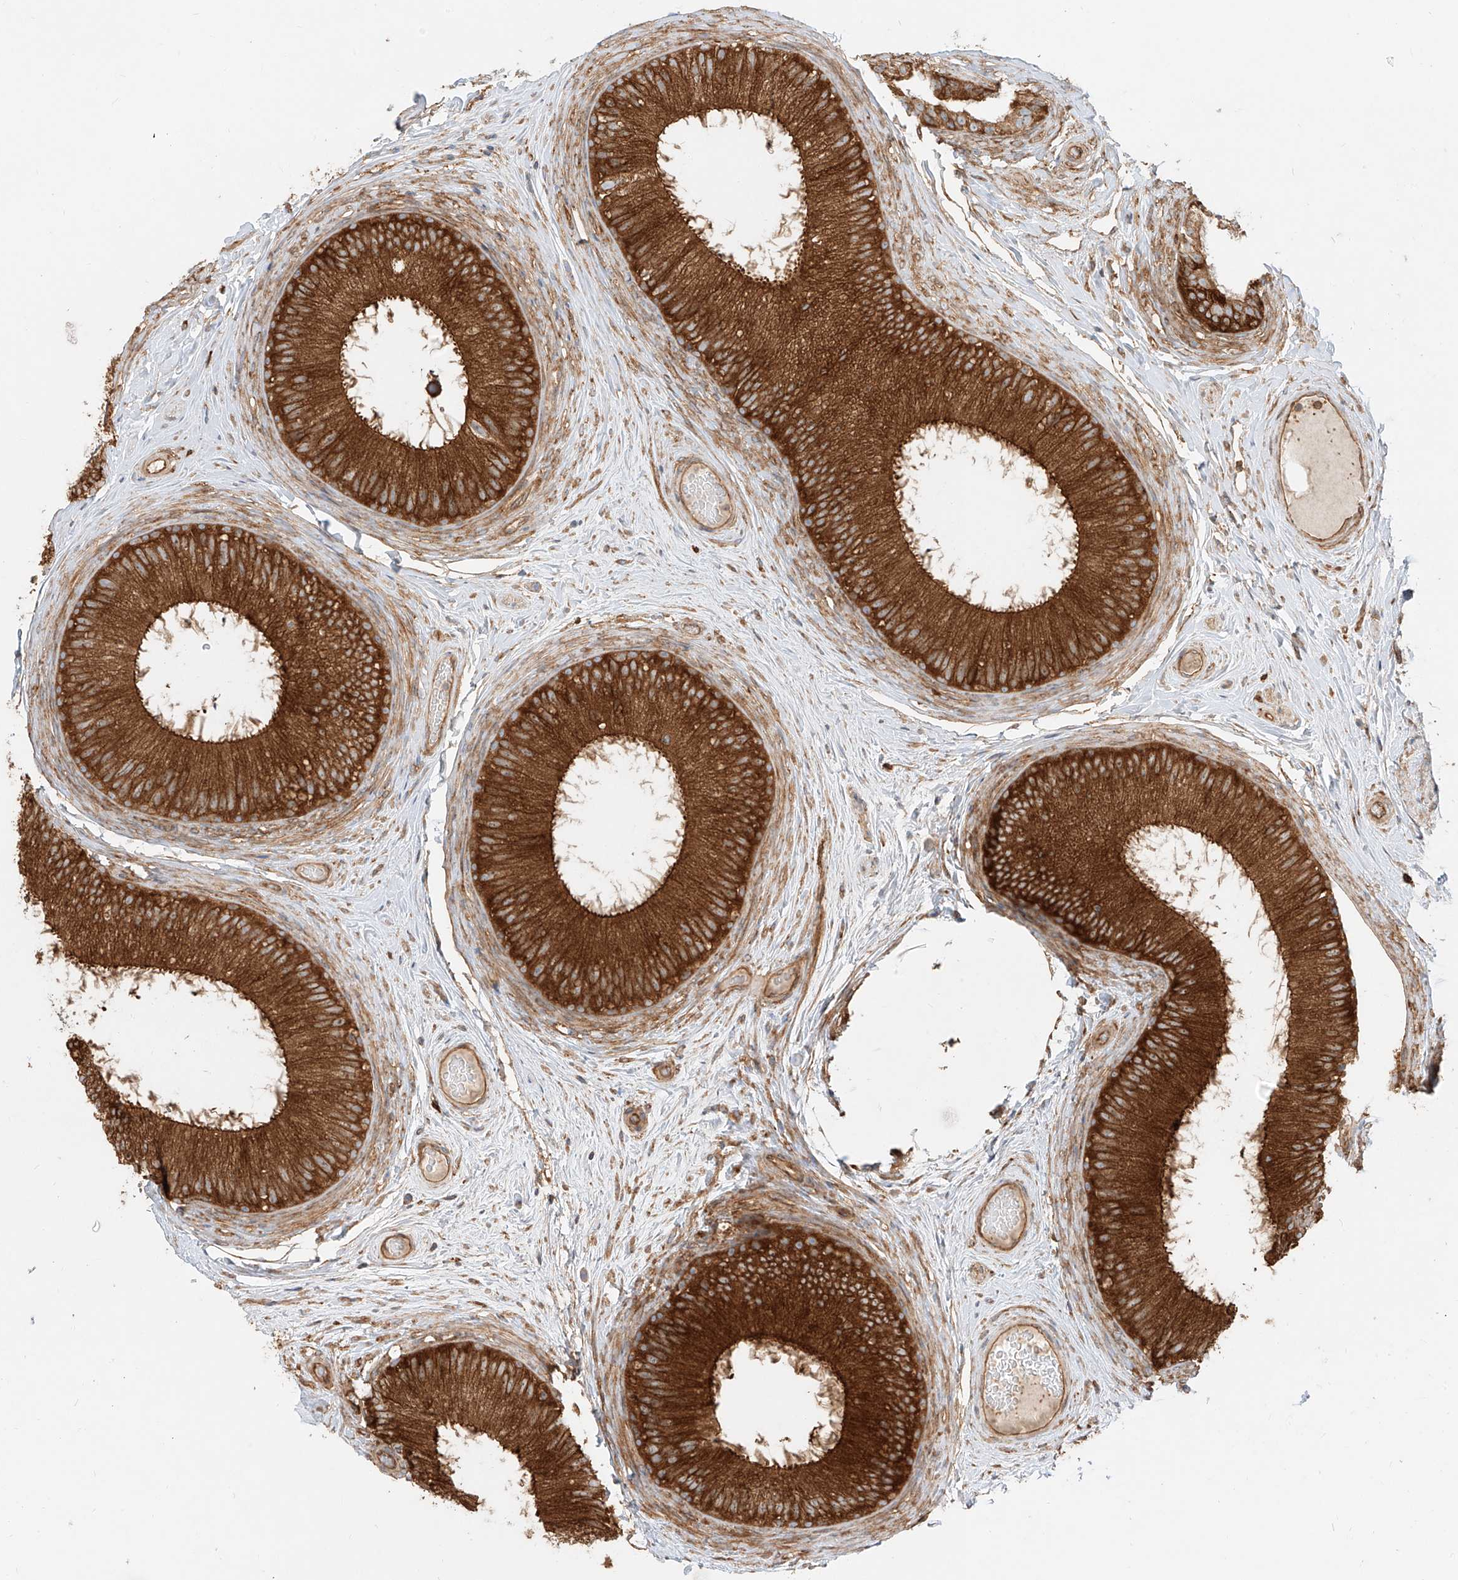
{"staining": {"intensity": "strong", "quantity": ">75%", "location": "cytoplasmic/membranous"}, "tissue": "epididymis", "cell_type": "Glandular cells", "image_type": "normal", "snomed": [{"axis": "morphology", "description": "Normal tissue, NOS"}, {"axis": "topography", "description": "Epididymis"}], "caption": "Strong cytoplasmic/membranous expression is seen in about >75% of glandular cells in normal epididymis. (DAB IHC with brightfield microscopy, high magnification).", "gene": "SNX9", "patient": {"sex": "male", "age": 50}}